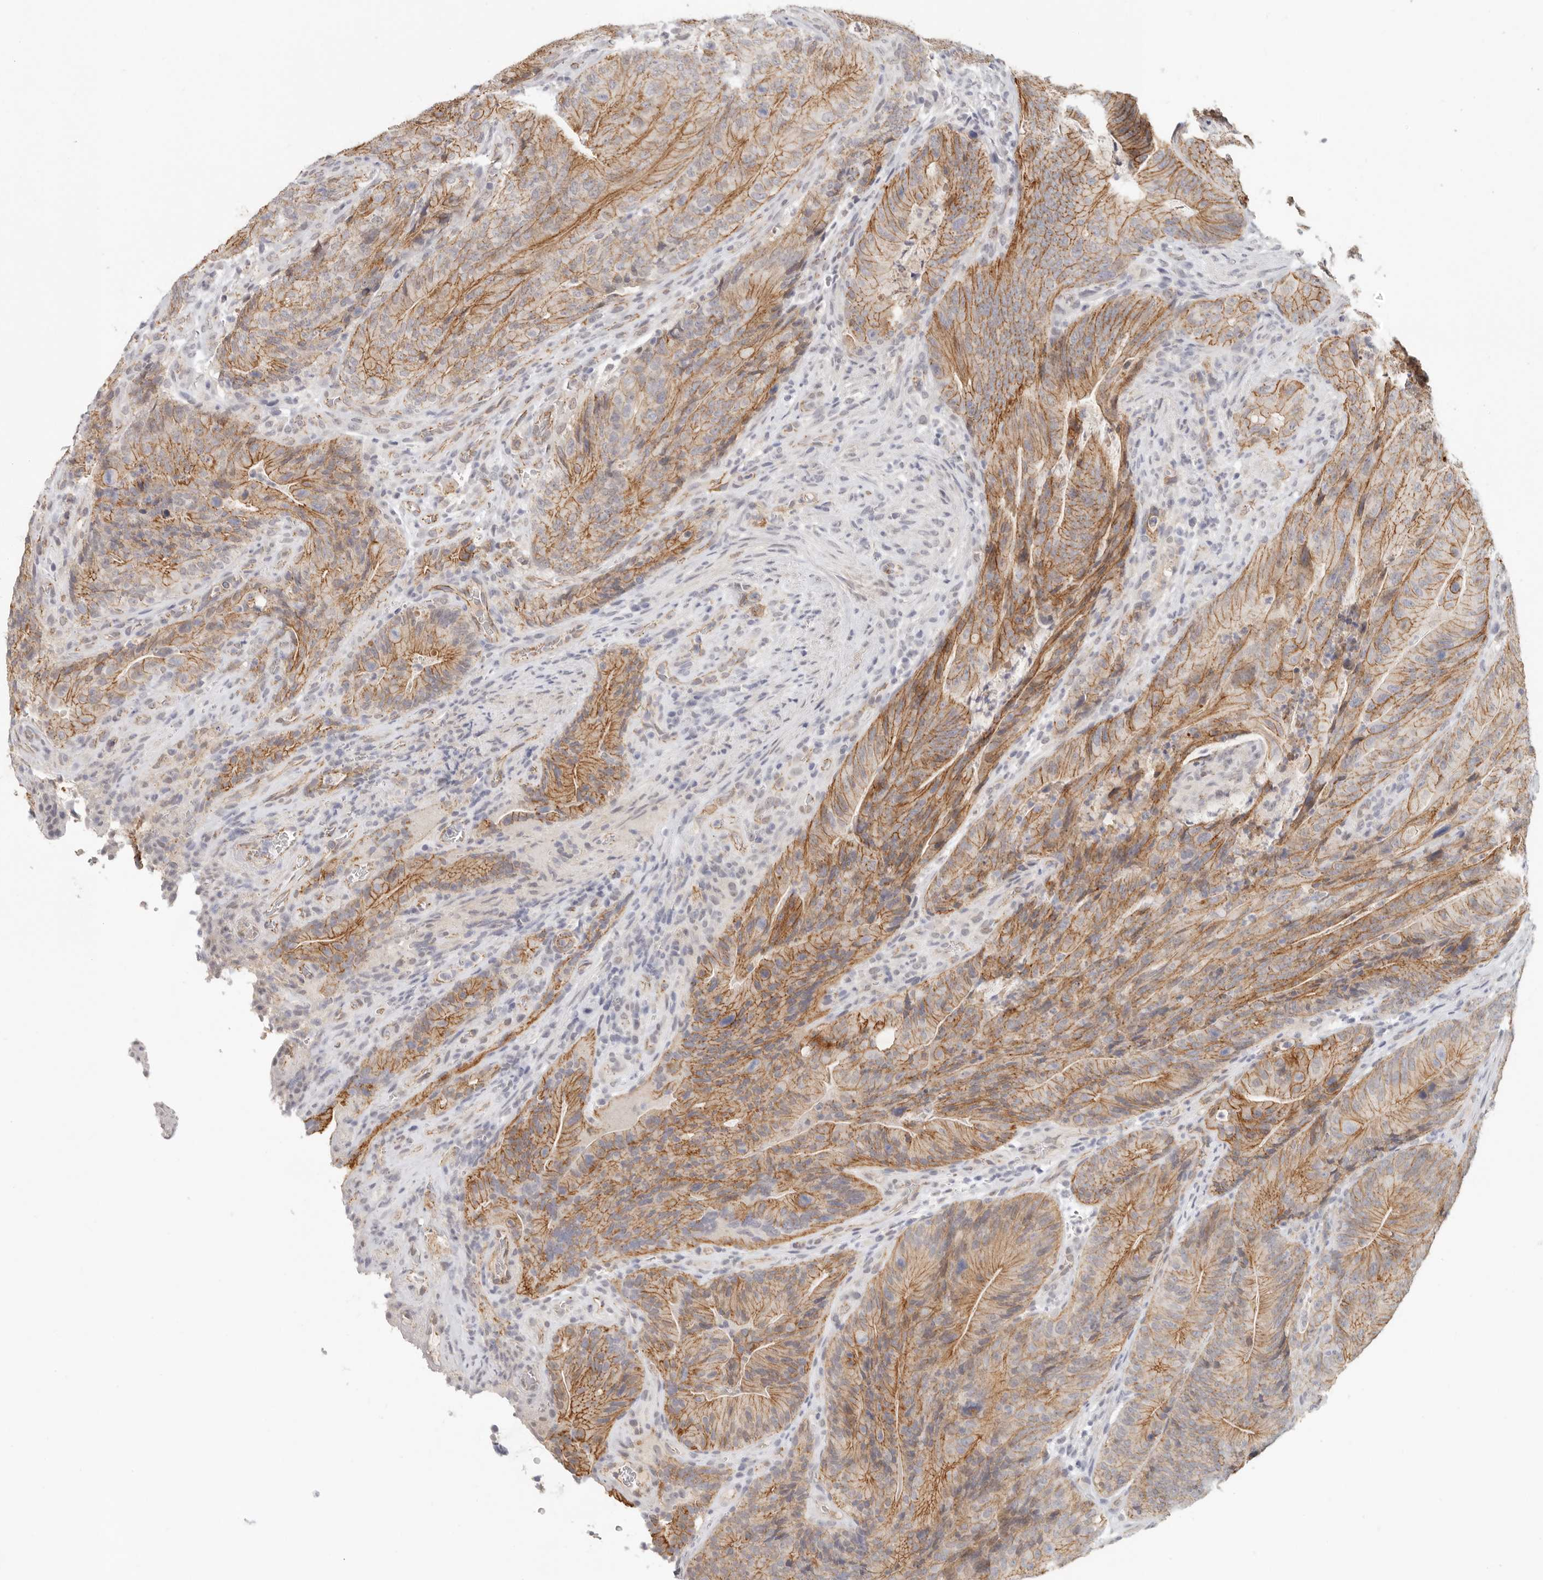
{"staining": {"intensity": "moderate", "quantity": ">75%", "location": "cytoplasmic/membranous"}, "tissue": "colorectal cancer", "cell_type": "Tumor cells", "image_type": "cancer", "snomed": [{"axis": "morphology", "description": "Normal tissue, NOS"}, {"axis": "topography", "description": "Colon"}], "caption": "This is a photomicrograph of immunohistochemistry (IHC) staining of colorectal cancer, which shows moderate positivity in the cytoplasmic/membranous of tumor cells.", "gene": "ANXA9", "patient": {"sex": "female", "age": 82}}